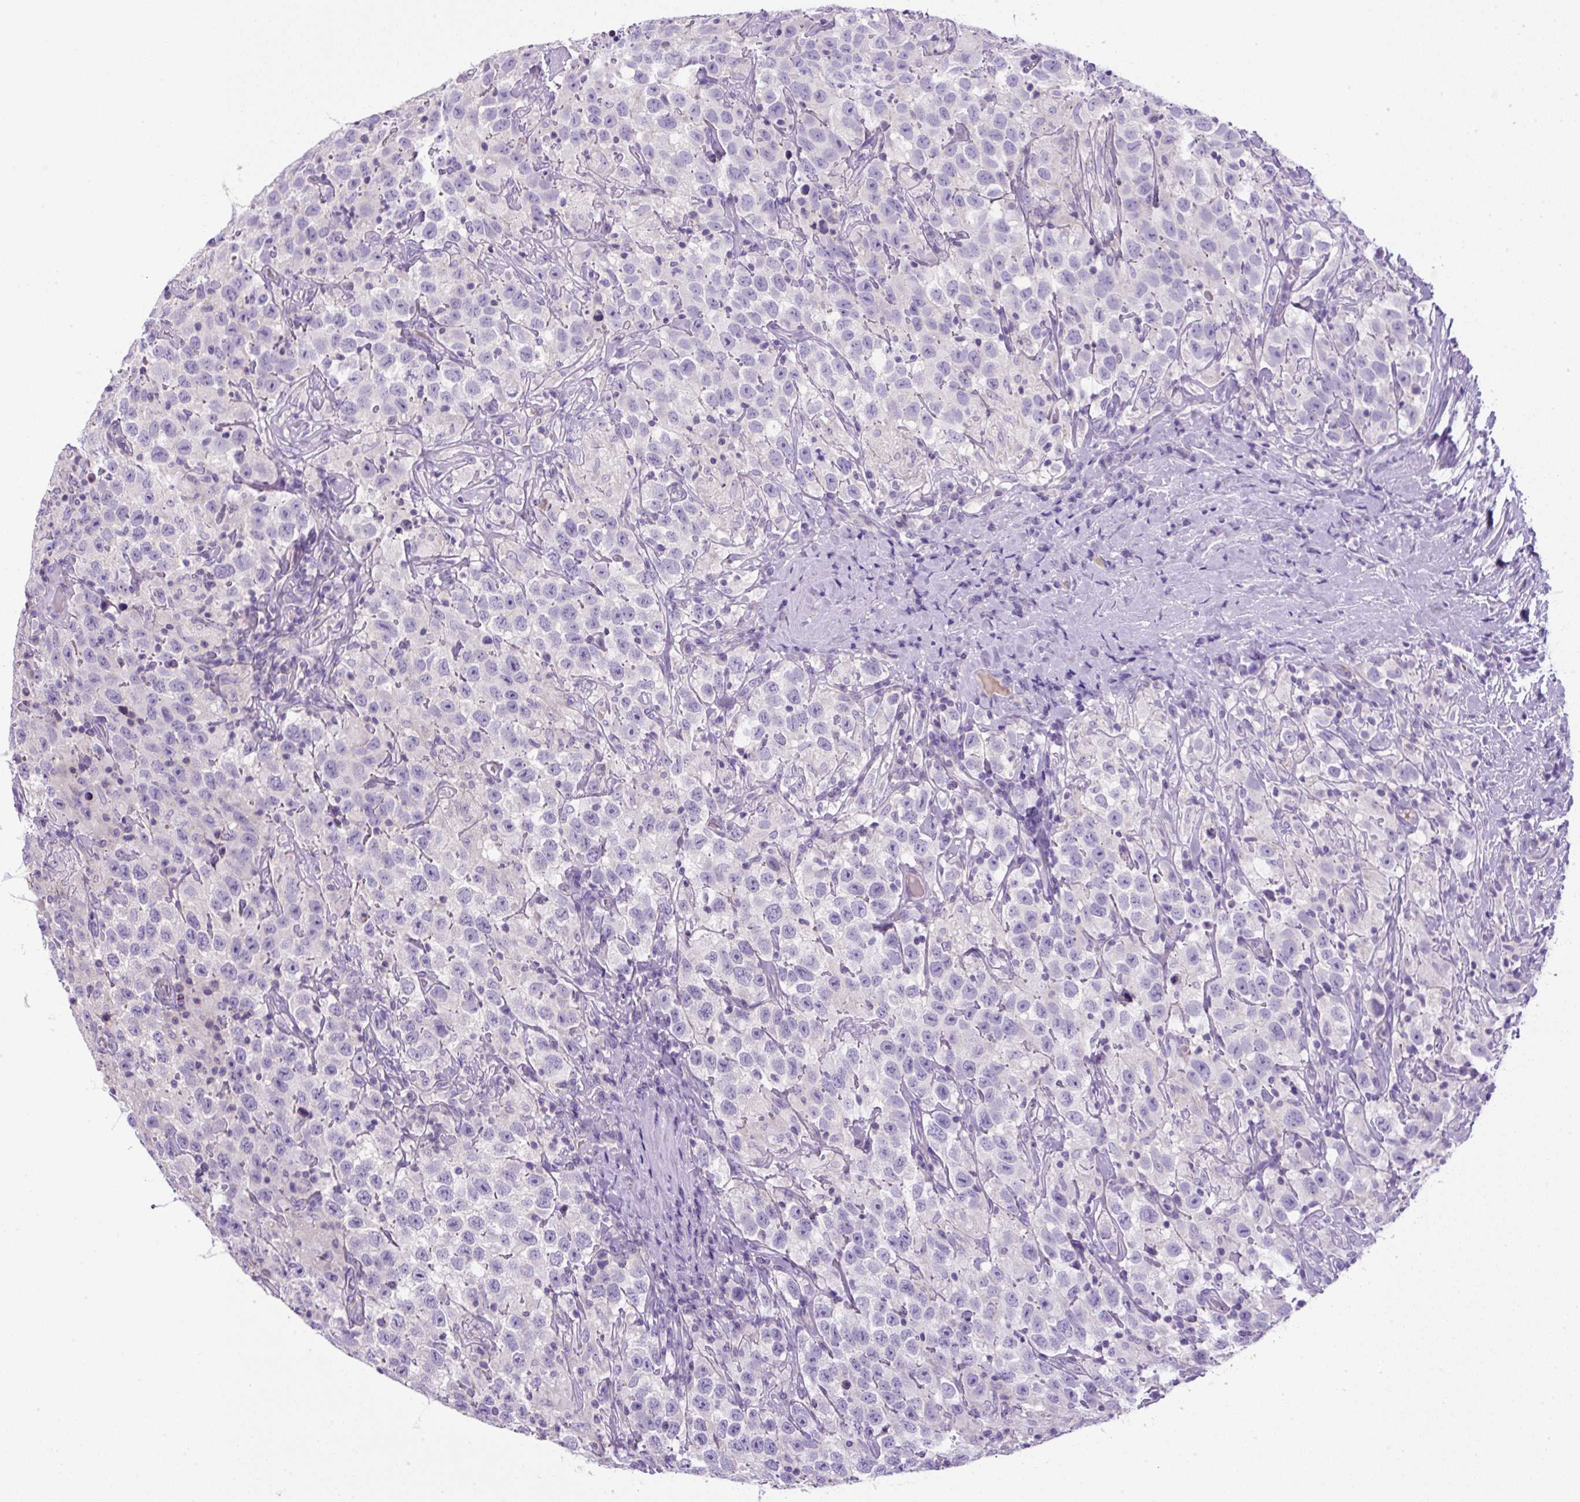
{"staining": {"intensity": "negative", "quantity": "none", "location": "none"}, "tissue": "testis cancer", "cell_type": "Tumor cells", "image_type": "cancer", "snomed": [{"axis": "morphology", "description": "Seminoma, NOS"}, {"axis": "topography", "description": "Testis"}], "caption": "Testis seminoma was stained to show a protein in brown. There is no significant expression in tumor cells. (DAB (3,3'-diaminobenzidine) immunohistochemistry visualized using brightfield microscopy, high magnification).", "gene": "NPTN", "patient": {"sex": "male", "age": 41}}